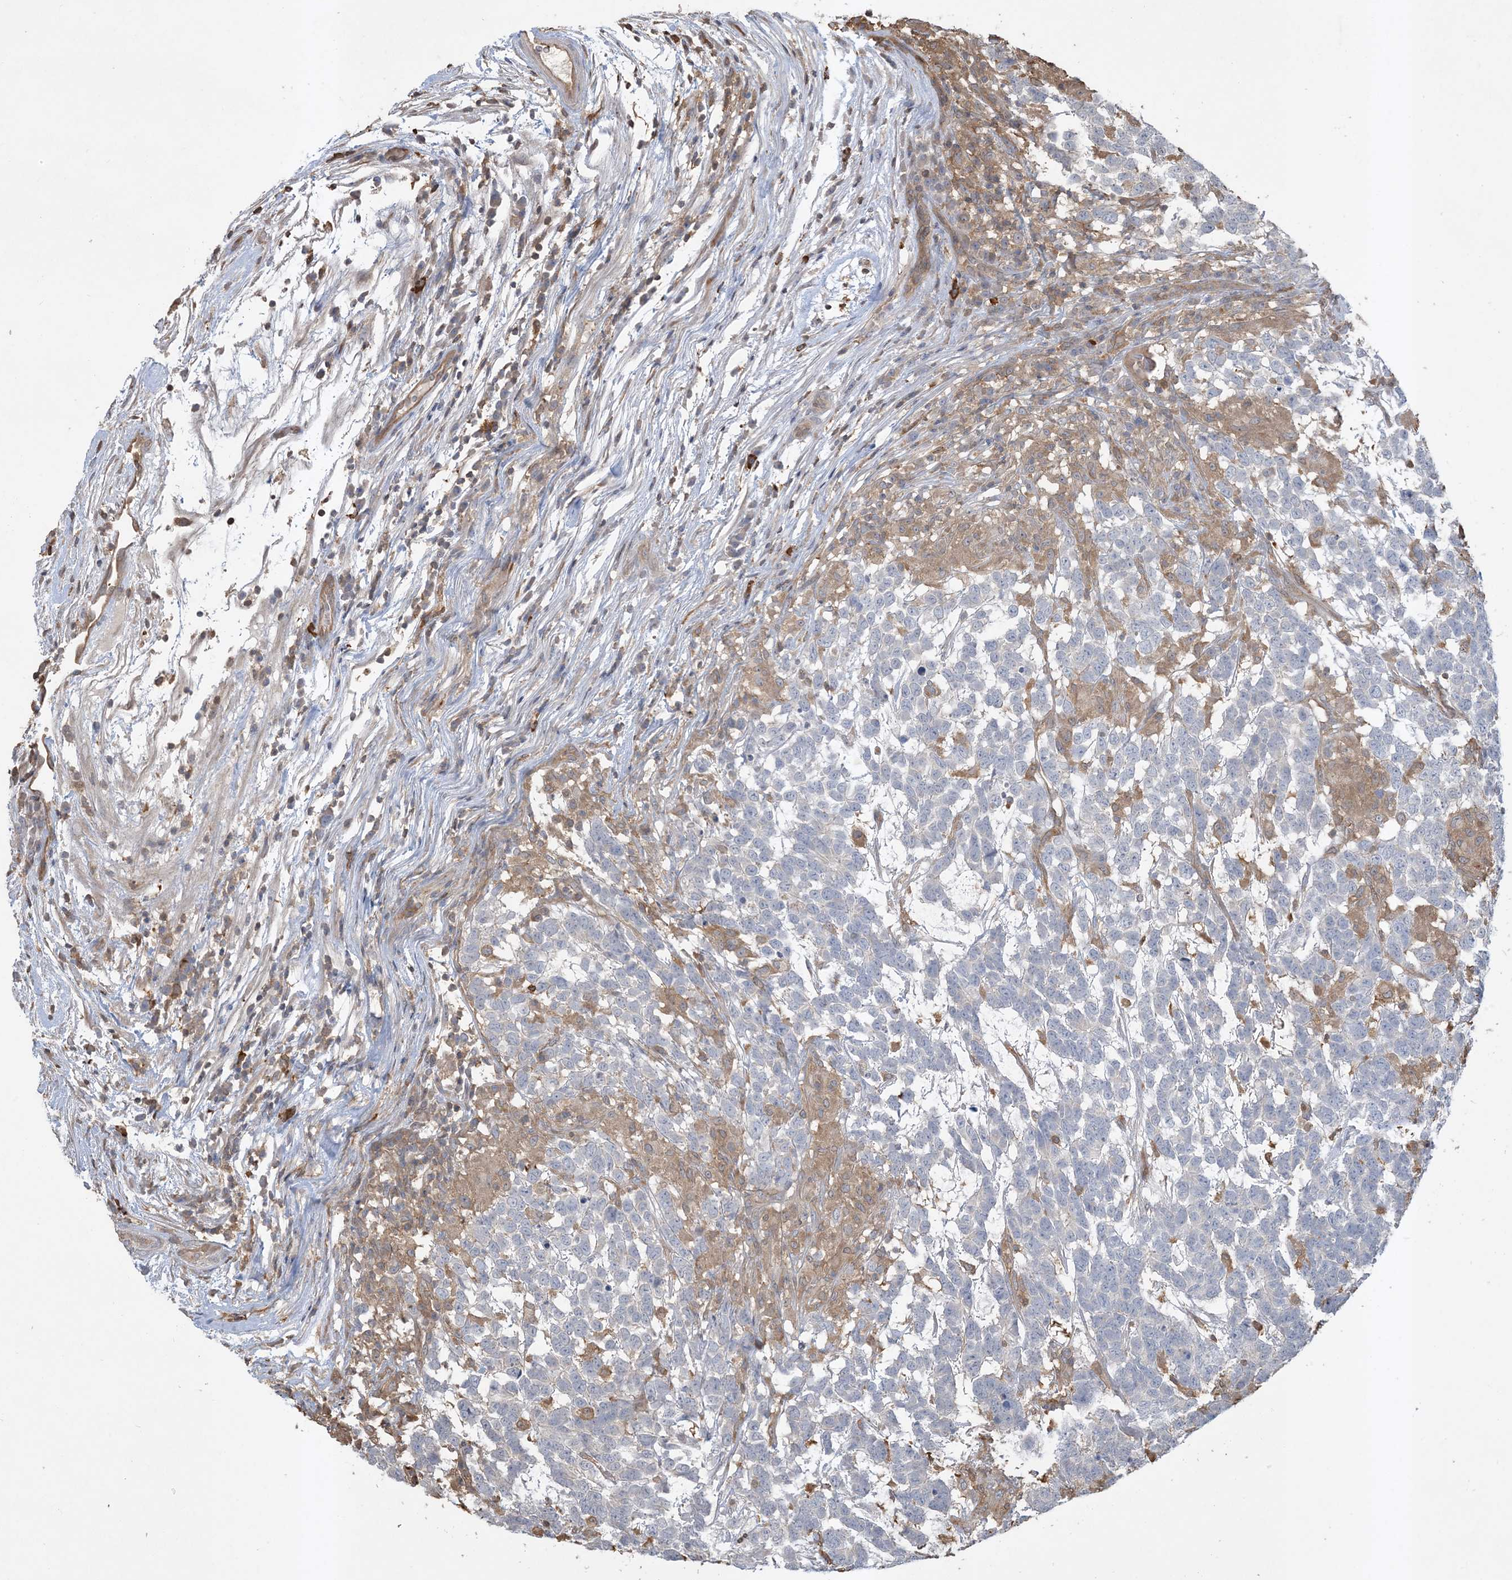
{"staining": {"intensity": "negative", "quantity": "none", "location": "none"}, "tissue": "testis cancer", "cell_type": "Tumor cells", "image_type": "cancer", "snomed": [{"axis": "morphology", "description": "Carcinoma, Embryonal, NOS"}, {"axis": "topography", "description": "Testis"}], "caption": "Testis cancer (embryonal carcinoma) was stained to show a protein in brown. There is no significant positivity in tumor cells.", "gene": "TMSB4X", "patient": {"sex": "male", "age": 26}}